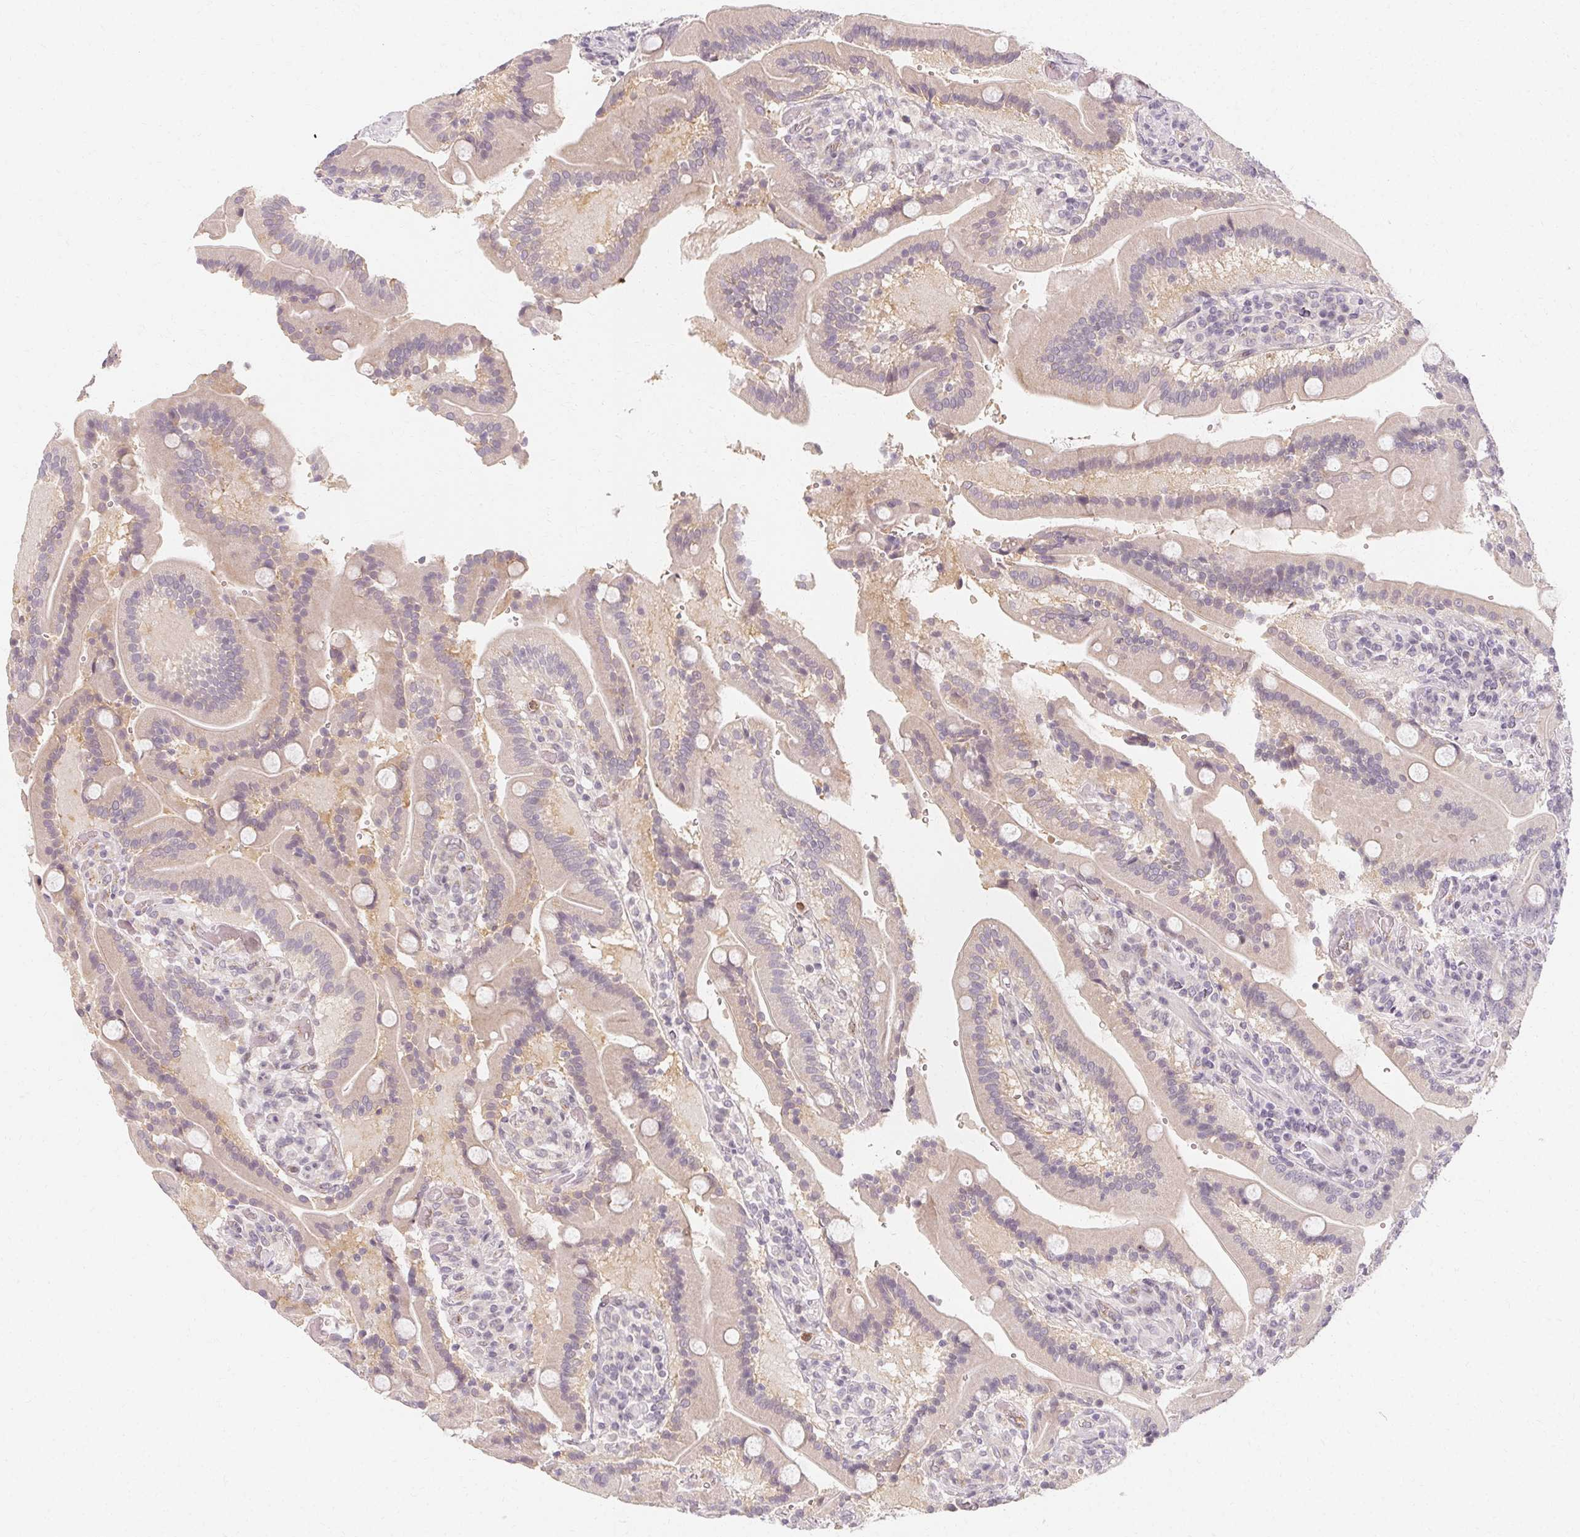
{"staining": {"intensity": "negative", "quantity": "none", "location": "none"}, "tissue": "duodenum", "cell_type": "Glandular cells", "image_type": "normal", "snomed": [{"axis": "morphology", "description": "Normal tissue, NOS"}, {"axis": "topography", "description": "Duodenum"}], "caption": "An immunohistochemistry (IHC) histopathology image of unremarkable duodenum is shown. There is no staining in glandular cells of duodenum.", "gene": "CLCNKA", "patient": {"sex": "female", "age": 62}}